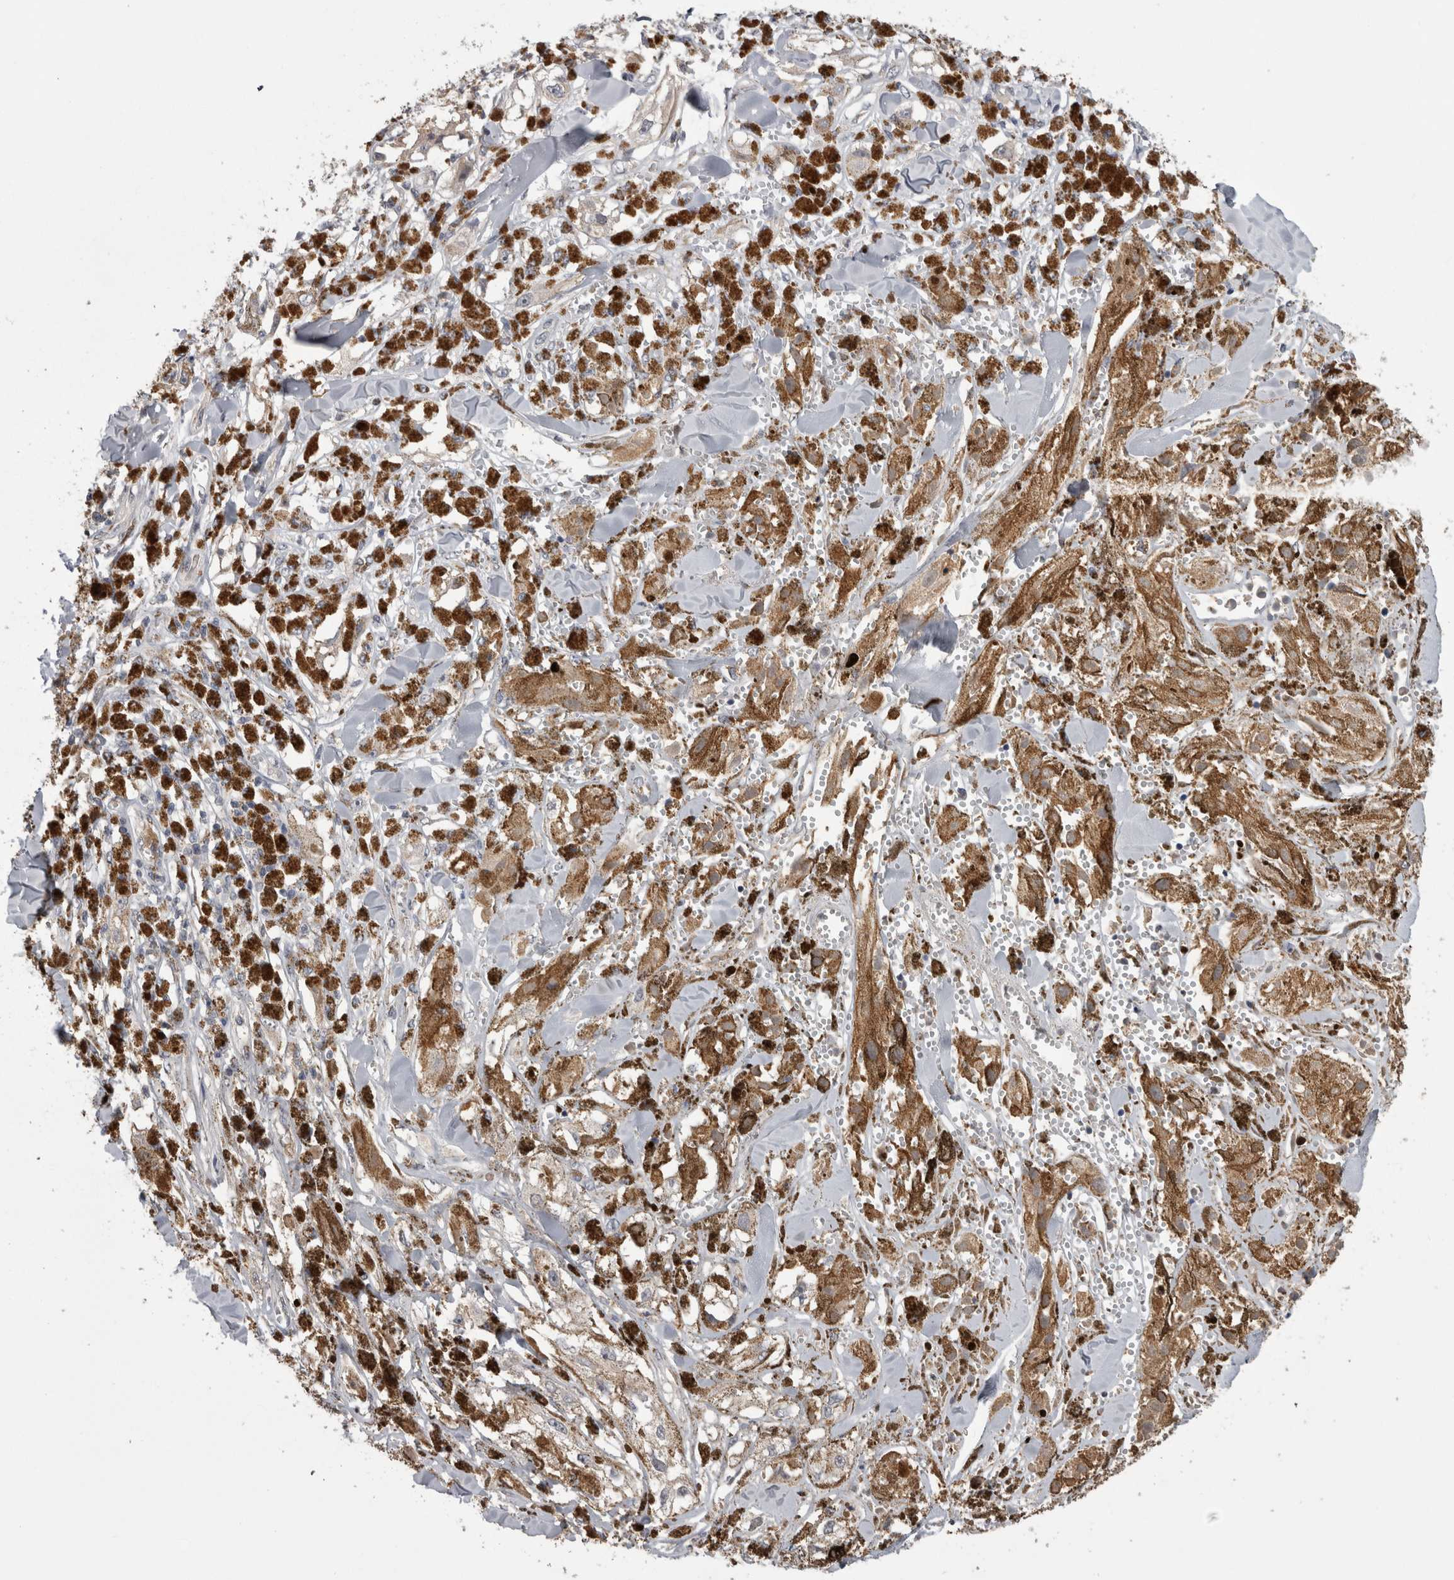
{"staining": {"intensity": "moderate", "quantity": ">75%", "location": "cytoplasmic/membranous"}, "tissue": "melanoma", "cell_type": "Tumor cells", "image_type": "cancer", "snomed": [{"axis": "morphology", "description": "Malignant melanoma, NOS"}, {"axis": "topography", "description": "Skin"}], "caption": "DAB (3,3'-diaminobenzidine) immunohistochemical staining of malignant melanoma displays moderate cytoplasmic/membranous protein expression in about >75% of tumor cells. Using DAB (3,3'-diaminobenzidine) (brown) and hematoxylin (blue) stains, captured at high magnification using brightfield microscopy.", "gene": "ANXA13", "patient": {"sex": "male", "age": 88}}